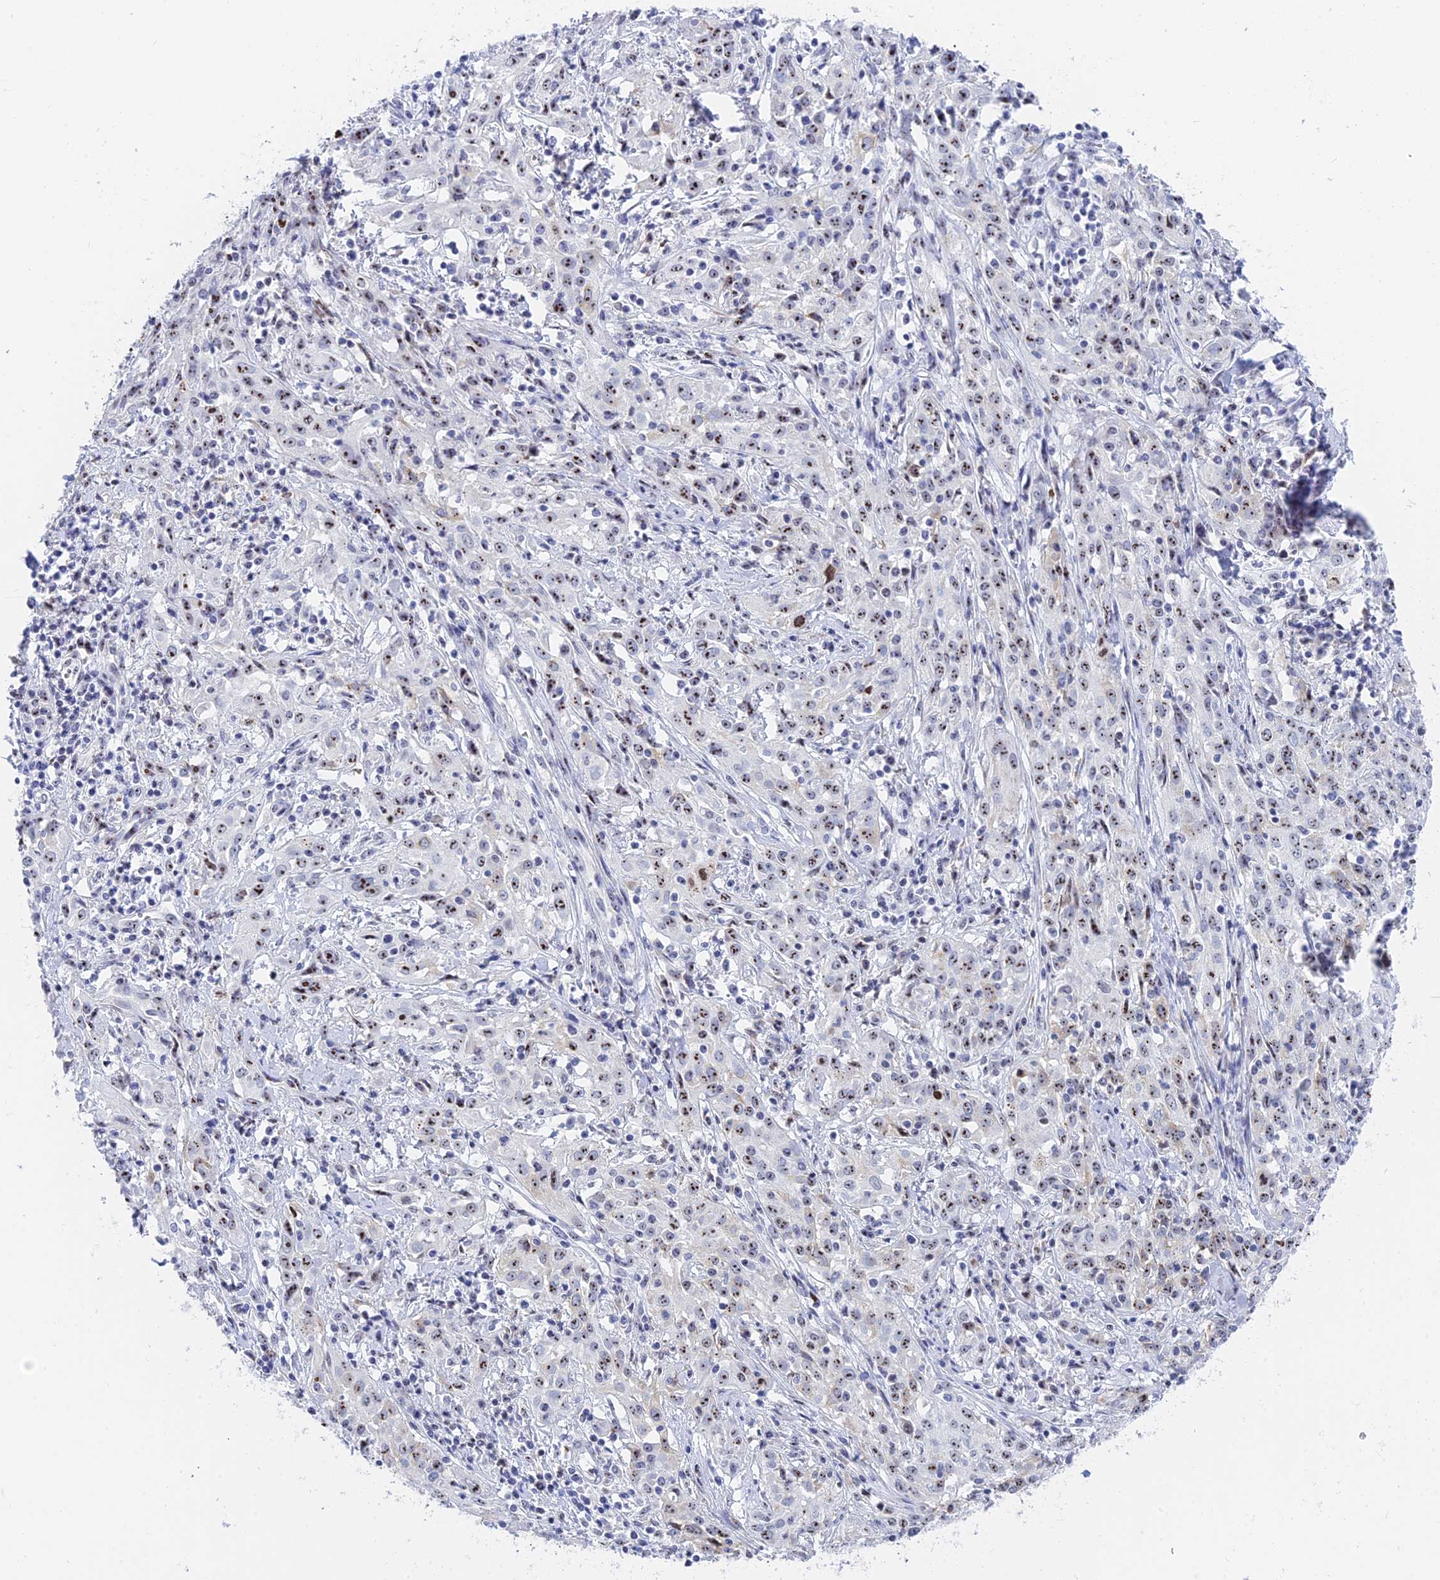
{"staining": {"intensity": "moderate", "quantity": "25%-75%", "location": "nuclear"}, "tissue": "cervical cancer", "cell_type": "Tumor cells", "image_type": "cancer", "snomed": [{"axis": "morphology", "description": "Squamous cell carcinoma, NOS"}, {"axis": "topography", "description": "Cervix"}], "caption": "This photomicrograph displays squamous cell carcinoma (cervical) stained with immunohistochemistry to label a protein in brown. The nuclear of tumor cells show moderate positivity for the protein. Nuclei are counter-stained blue.", "gene": "RSL1D1", "patient": {"sex": "female", "age": 57}}